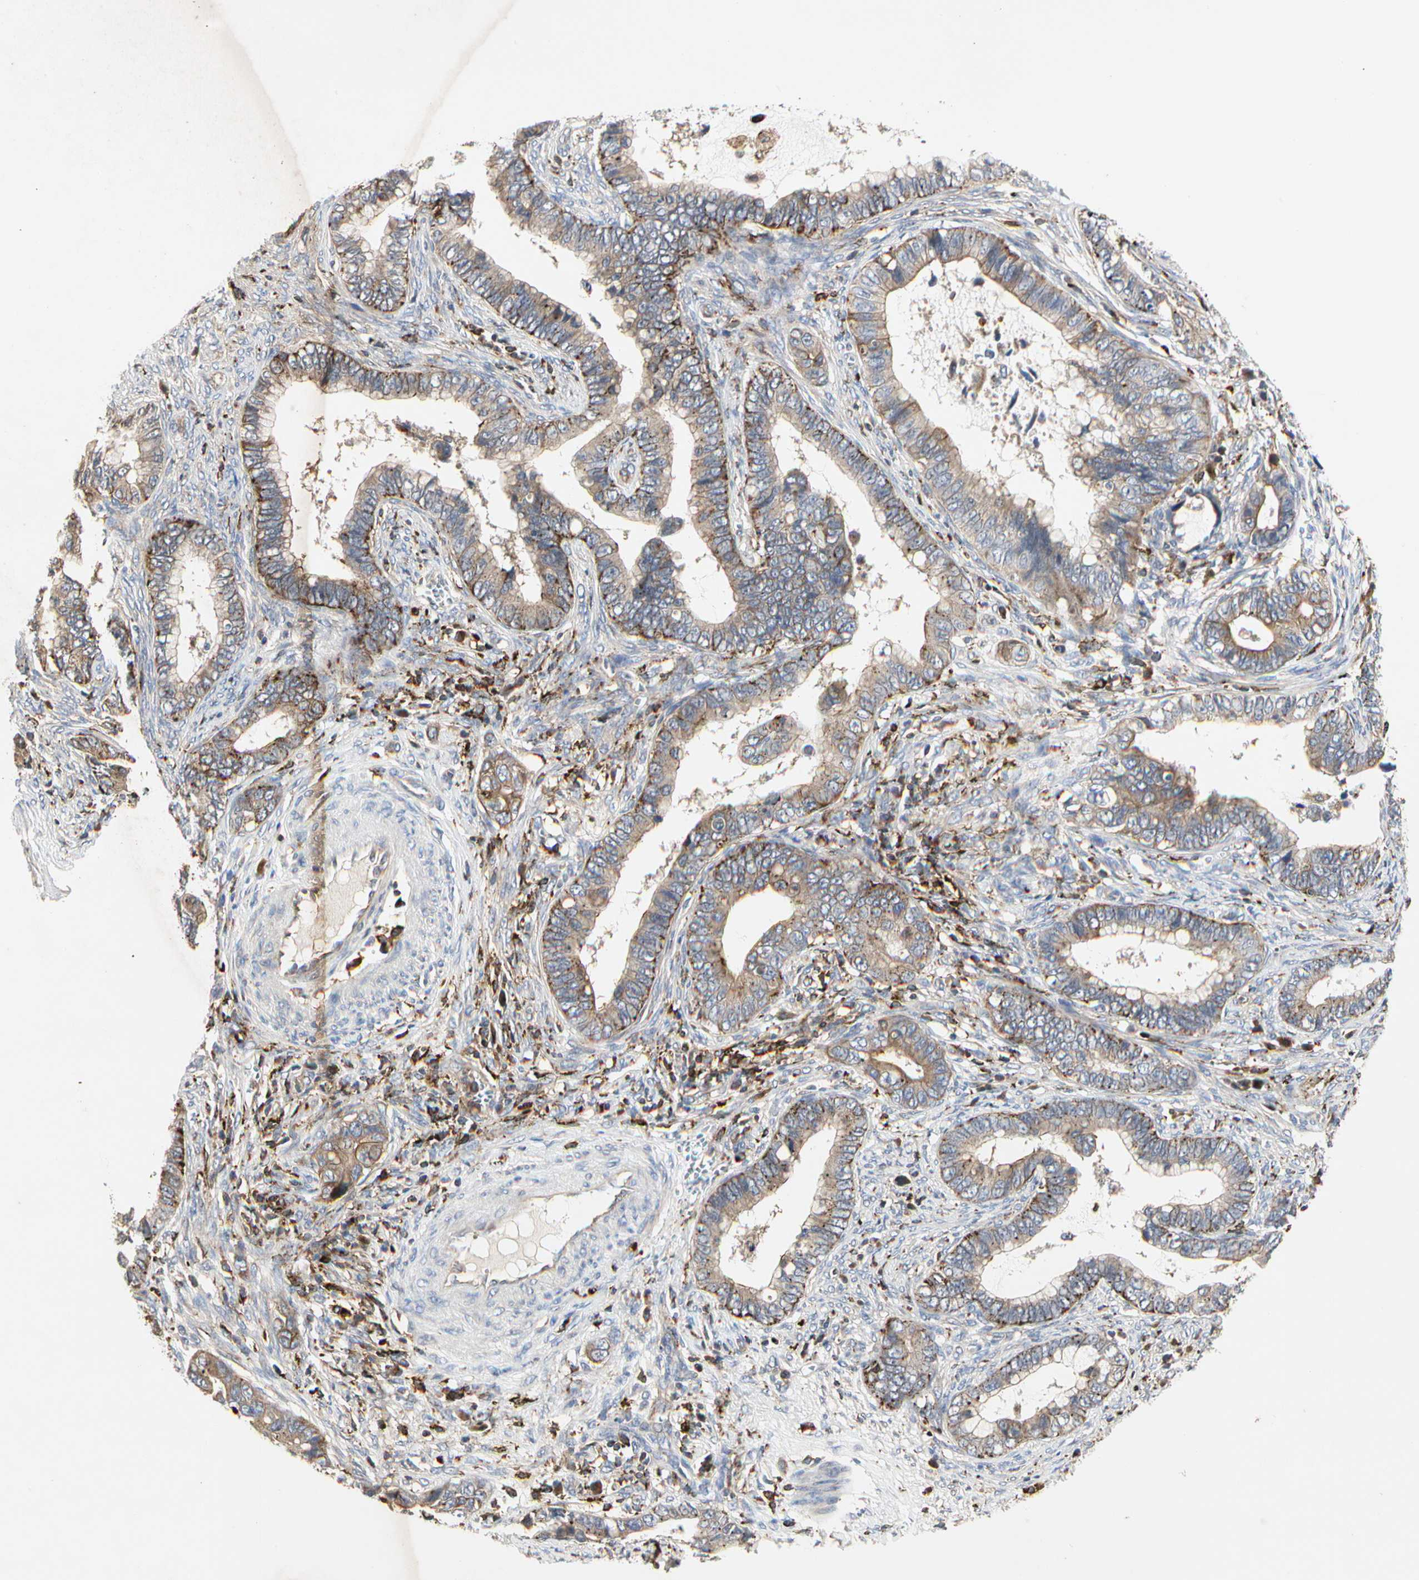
{"staining": {"intensity": "moderate", "quantity": ">75%", "location": "cytoplasmic/membranous"}, "tissue": "cervical cancer", "cell_type": "Tumor cells", "image_type": "cancer", "snomed": [{"axis": "morphology", "description": "Adenocarcinoma, NOS"}, {"axis": "topography", "description": "Cervix"}], "caption": "High-power microscopy captured an immunohistochemistry (IHC) histopathology image of cervical cancer (adenocarcinoma), revealing moderate cytoplasmic/membranous positivity in about >75% of tumor cells. The staining was performed using DAB (3,3'-diaminobenzidine), with brown indicating positive protein expression. Nuclei are stained blue with hematoxylin.", "gene": "NAPG", "patient": {"sex": "female", "age": 44}}